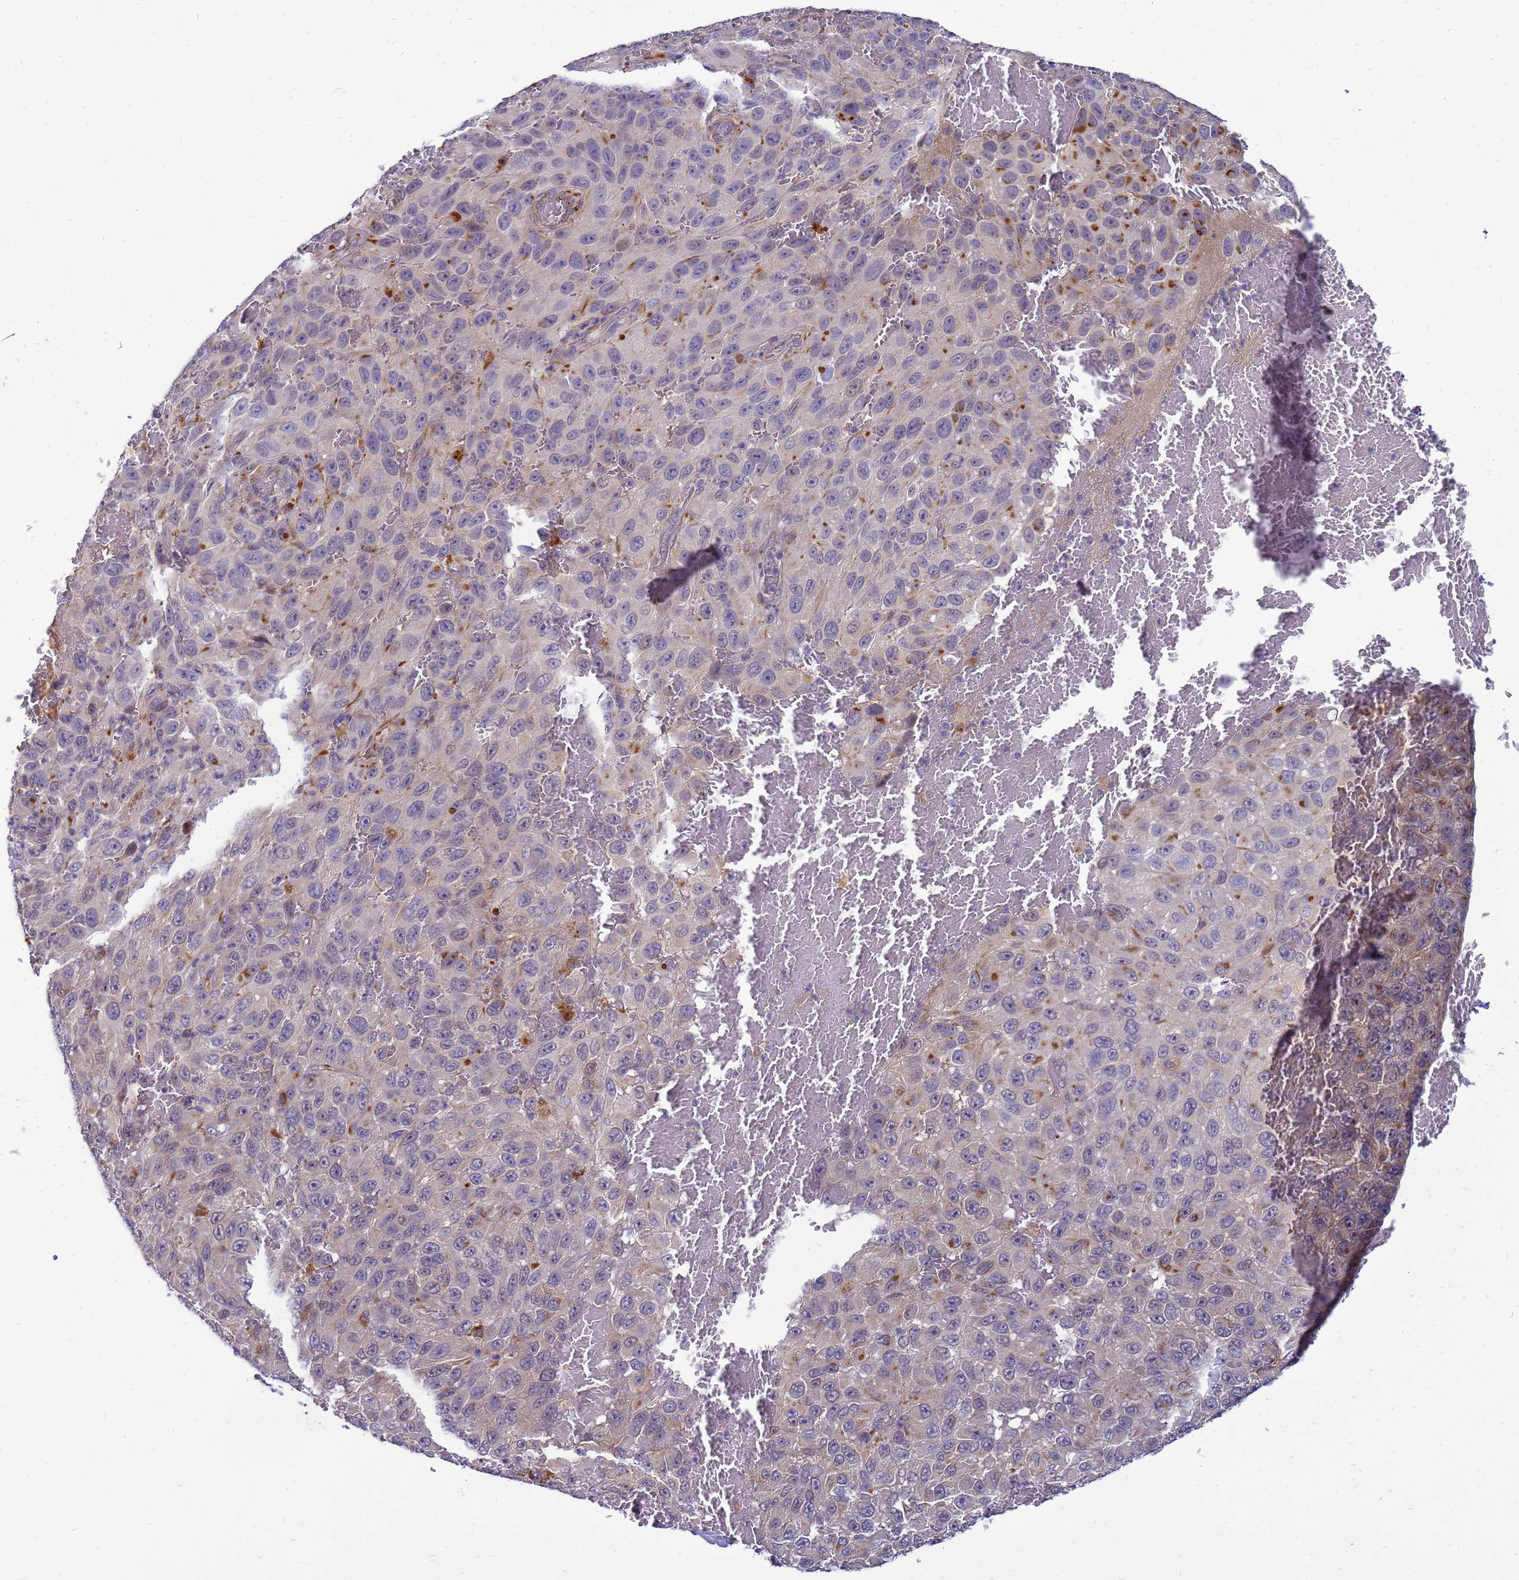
{"staining": {"intensity": "moderate", "quantity": "<25%", "location": "cytoplasmic/membranous"}, "tissue": "melanoma", "cell_type": "Tumor cells", "image_type": "cancer", "snomed": [{"axis": "morphology", "description": "Normal tissue, NOS"}, {"axis": "morphology", "description": "Malignant melanoma, NOS"}, {"axis": "topography", "description": "Skin"}], "caption": "Brown immunohistochemical staining in malignant melanoma demonstrates moderate cytoplasmic/membranous staining in about <25% of tumor cells.", "gene": "ENOPH1", "patient": {"sex": "female", "age": 96}}